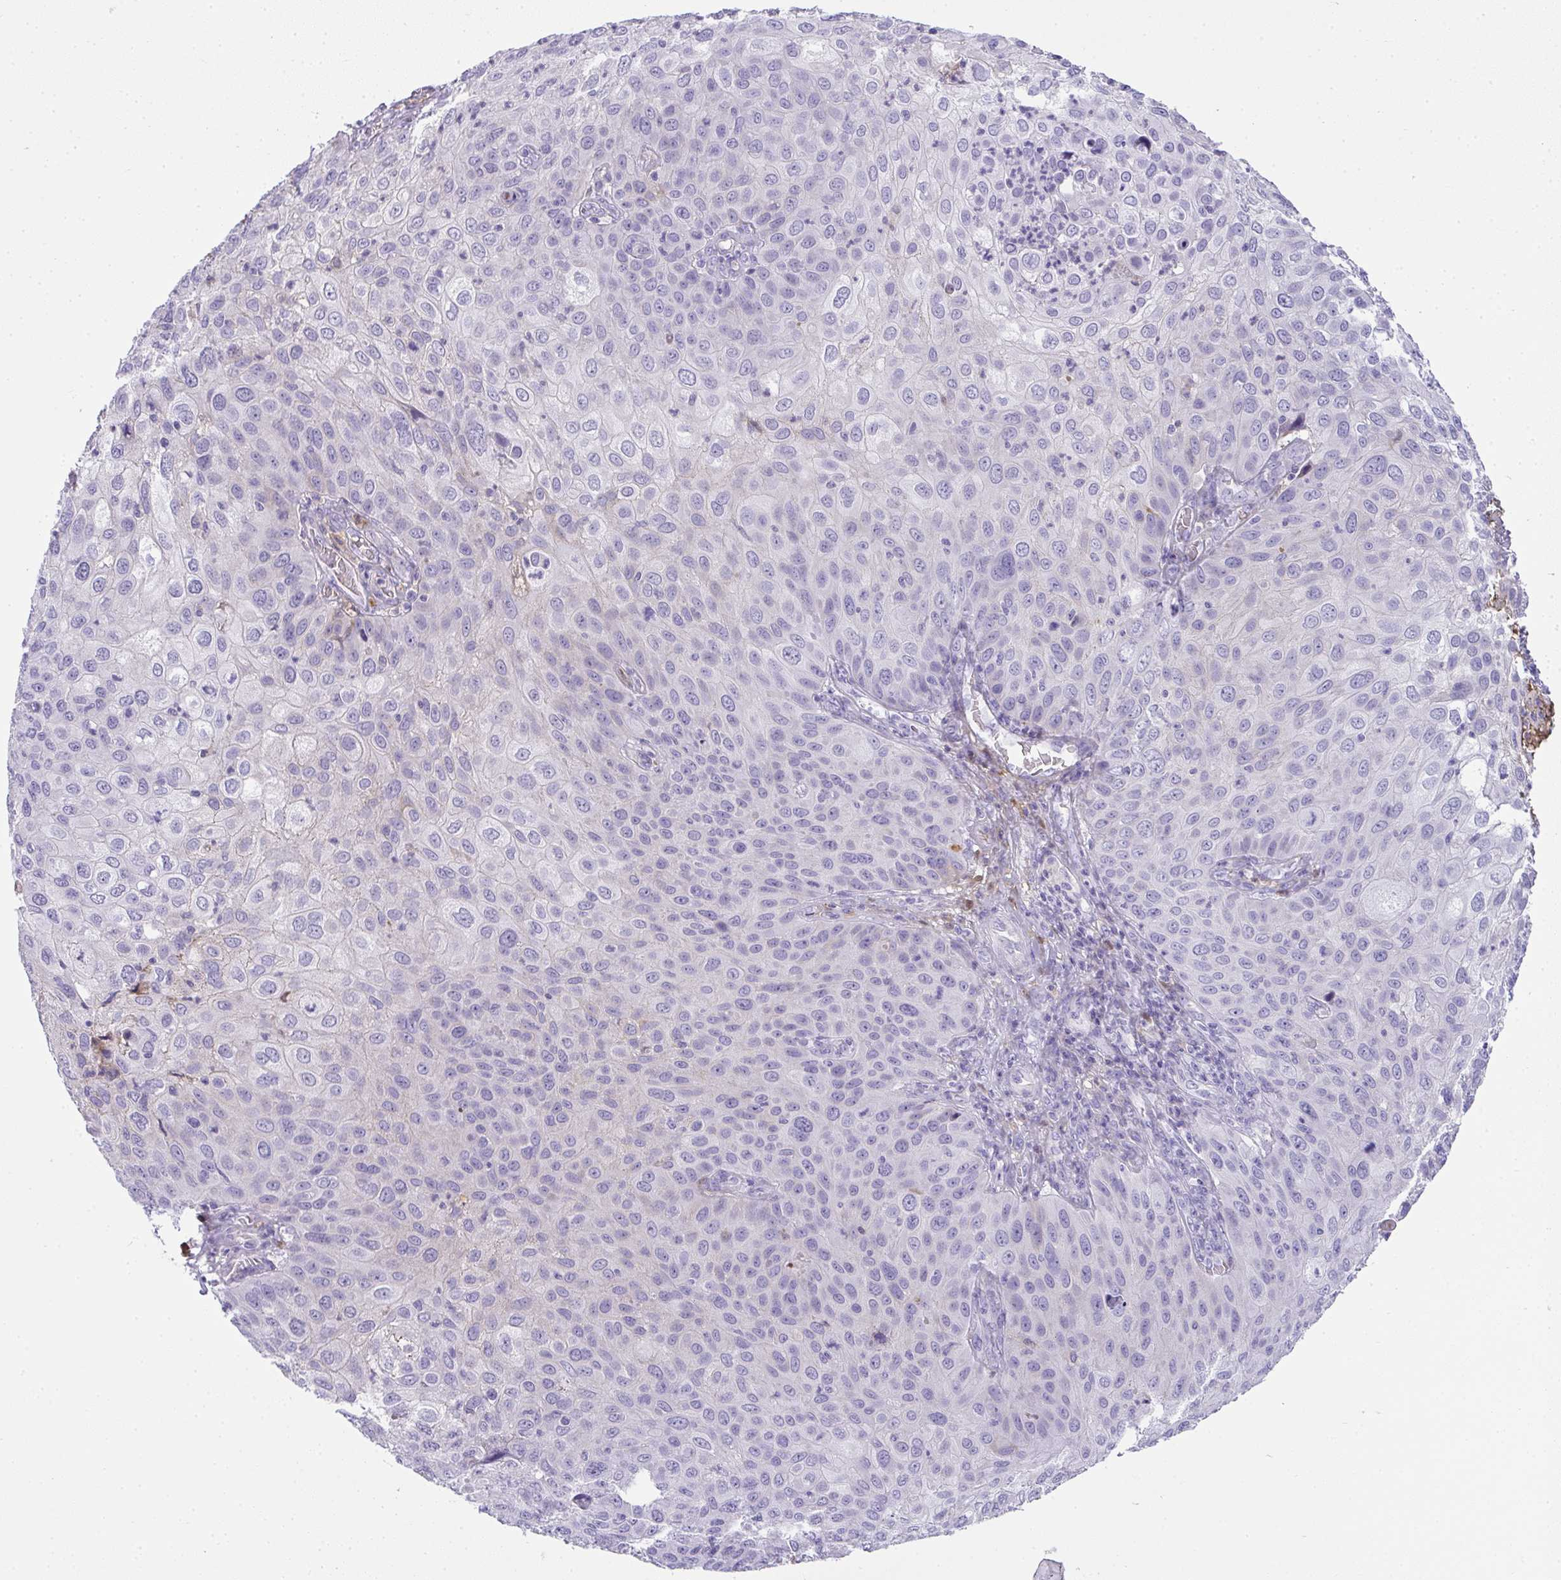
{"staining": {"intensity": "negative", "quantity": "none", "location": "none"}, "tissue": "skin cancer", "cell_type": "Tumor cells", "image_type": "cancer", "snomed": [{"axis": "morphology", "description": "Squamous cell carcinoma, NOS"}, {"axis": "topography", "description": "Skin"}], "caption": "Tumor cells show no significant protein staining in skin squamous cell carcinoma.", "gene": "ZSWIM3", "patient": {"sex": "male", "age": 87}}